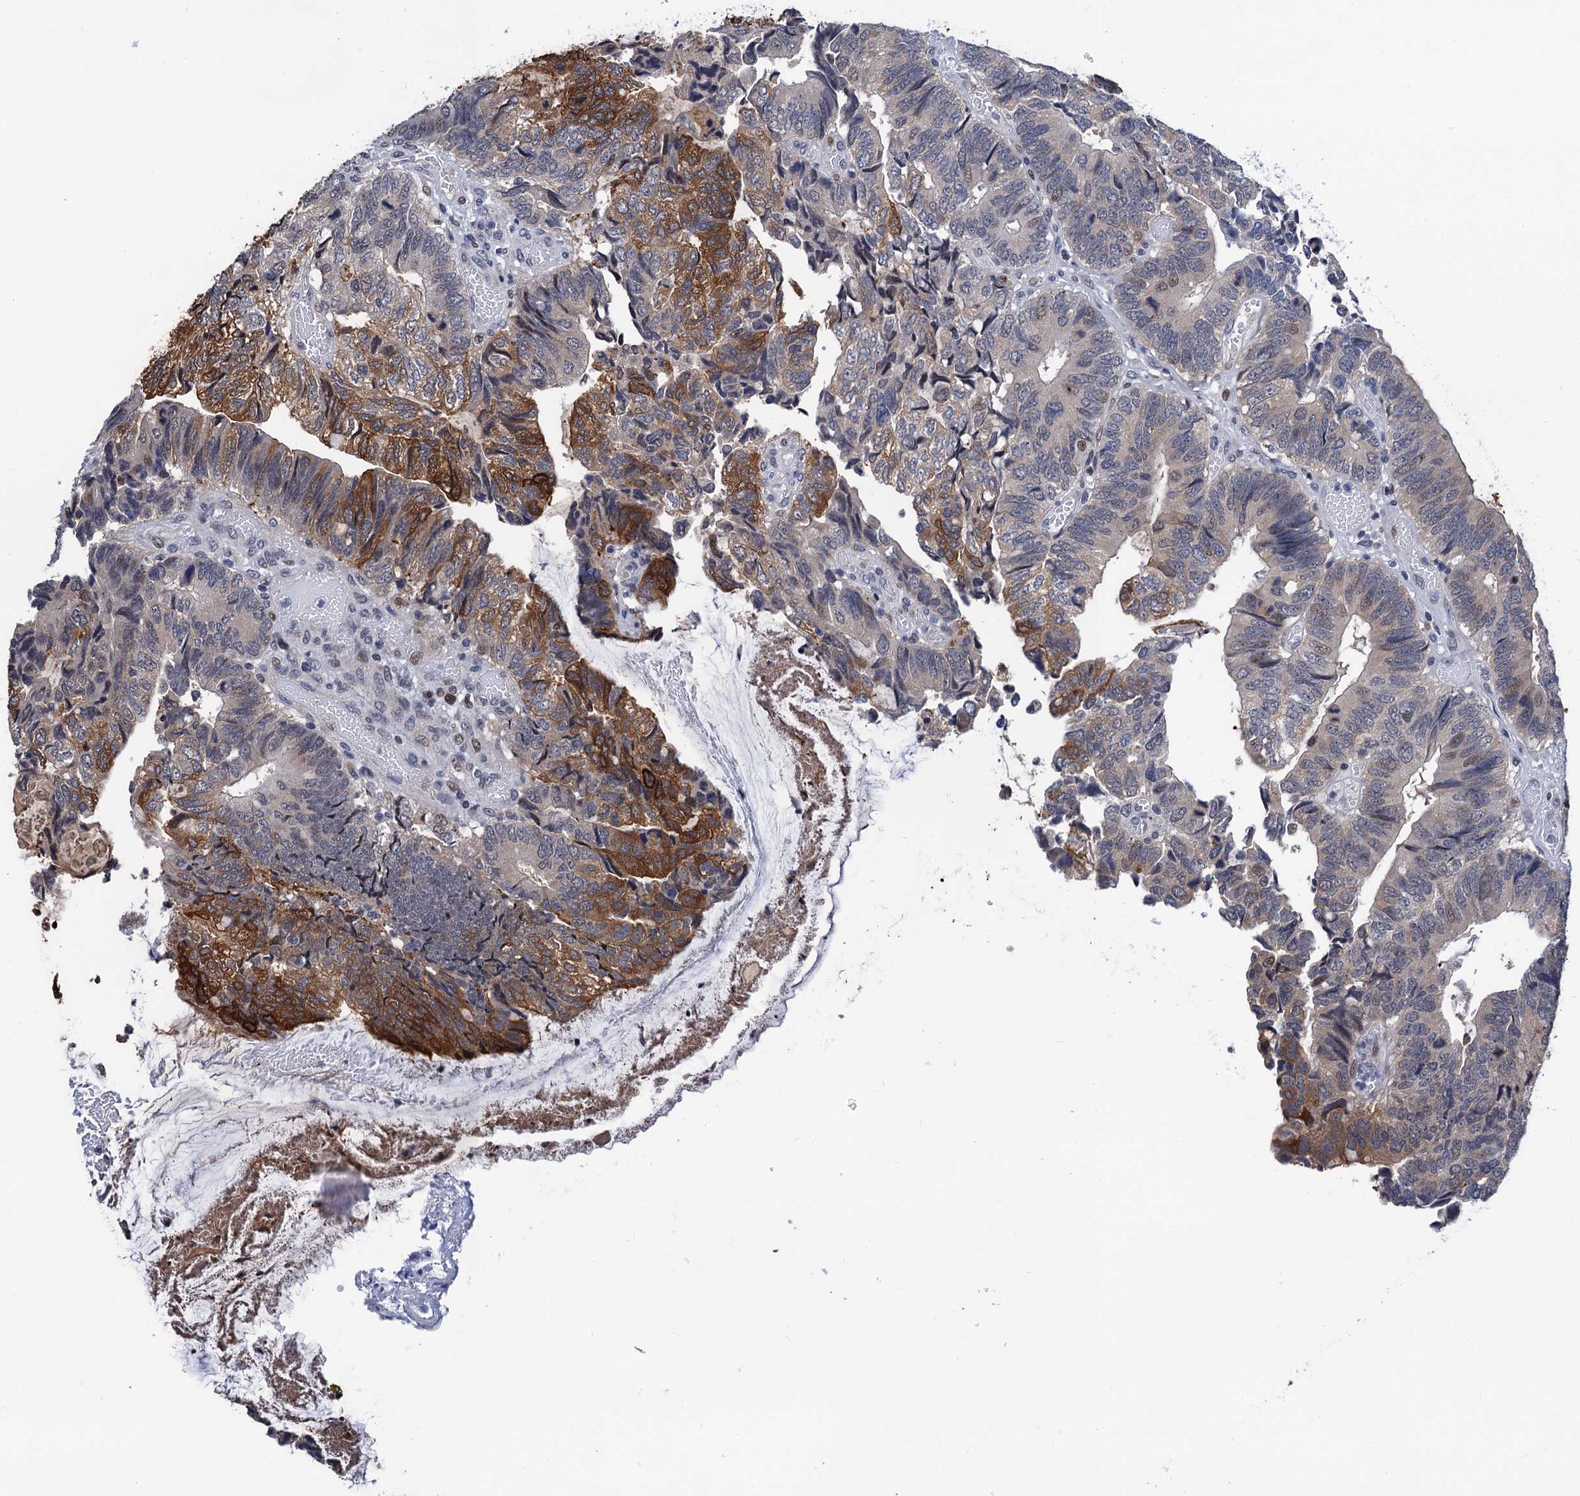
{"staining": {"intensity": "strong", "quantity": "25%-75%", "location": "cytoplasmic/membranous"}, "tissue": "colorectal cancer", "cell_type": "Tumor cells", "image_type": "cancer", "snomed": [{"axis": "morphology", "description": "Adenocarcinoma, NOS"}, {"axis": "topography", "description": "Colon"}], "caption": "A brown stain highlights strong cytoplasmic/membranous positivity of a protein in colorectal adenocarcinoma tumor cells.", "gene": "FAM222A", "patient": {"sex": "female", "age": 67}}